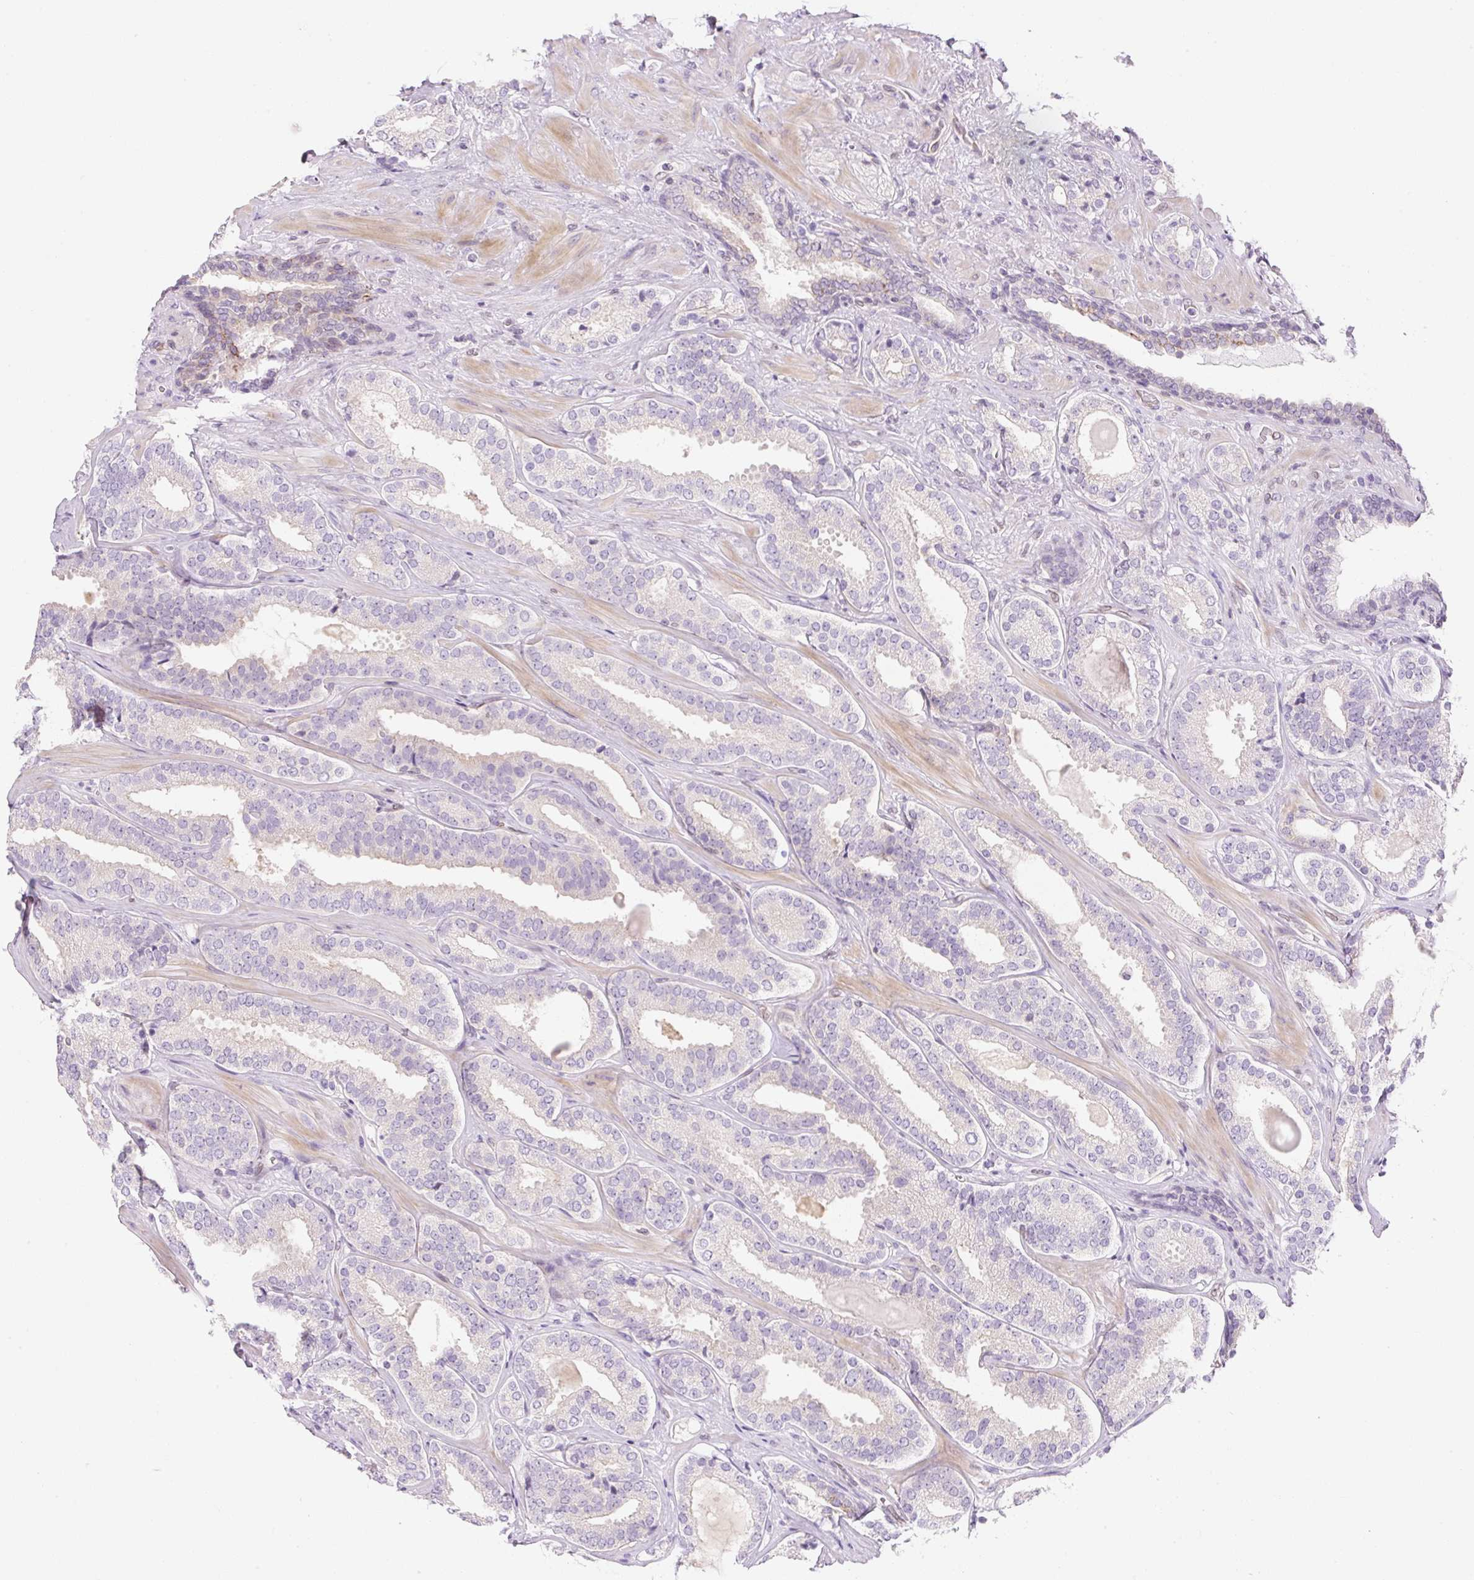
{"staining": {"intensity": "negative", "quantity": "none", "location": "none"}, "tissue": "prostate cancer", "cell_type": "Tumor cells", "image_type": "cancer", "snomed": [{"axis": "morphology", "description": "Adenocarcinoma, High grade"}, {"axis": "topography", "description": "Prostate"}], "caption": "Immunohistochemistry photomicrograph of human prostate cancer stained for a protein (brown), which demonstrates no expression in tumor cells. (Stains: DAB immunohistochemistry with hematoxylin counter stain, Microscopy: brightfield microscopy at high magnification).", "gene": "SYNE3", "patient": {"sex": "male", "age": 65}}